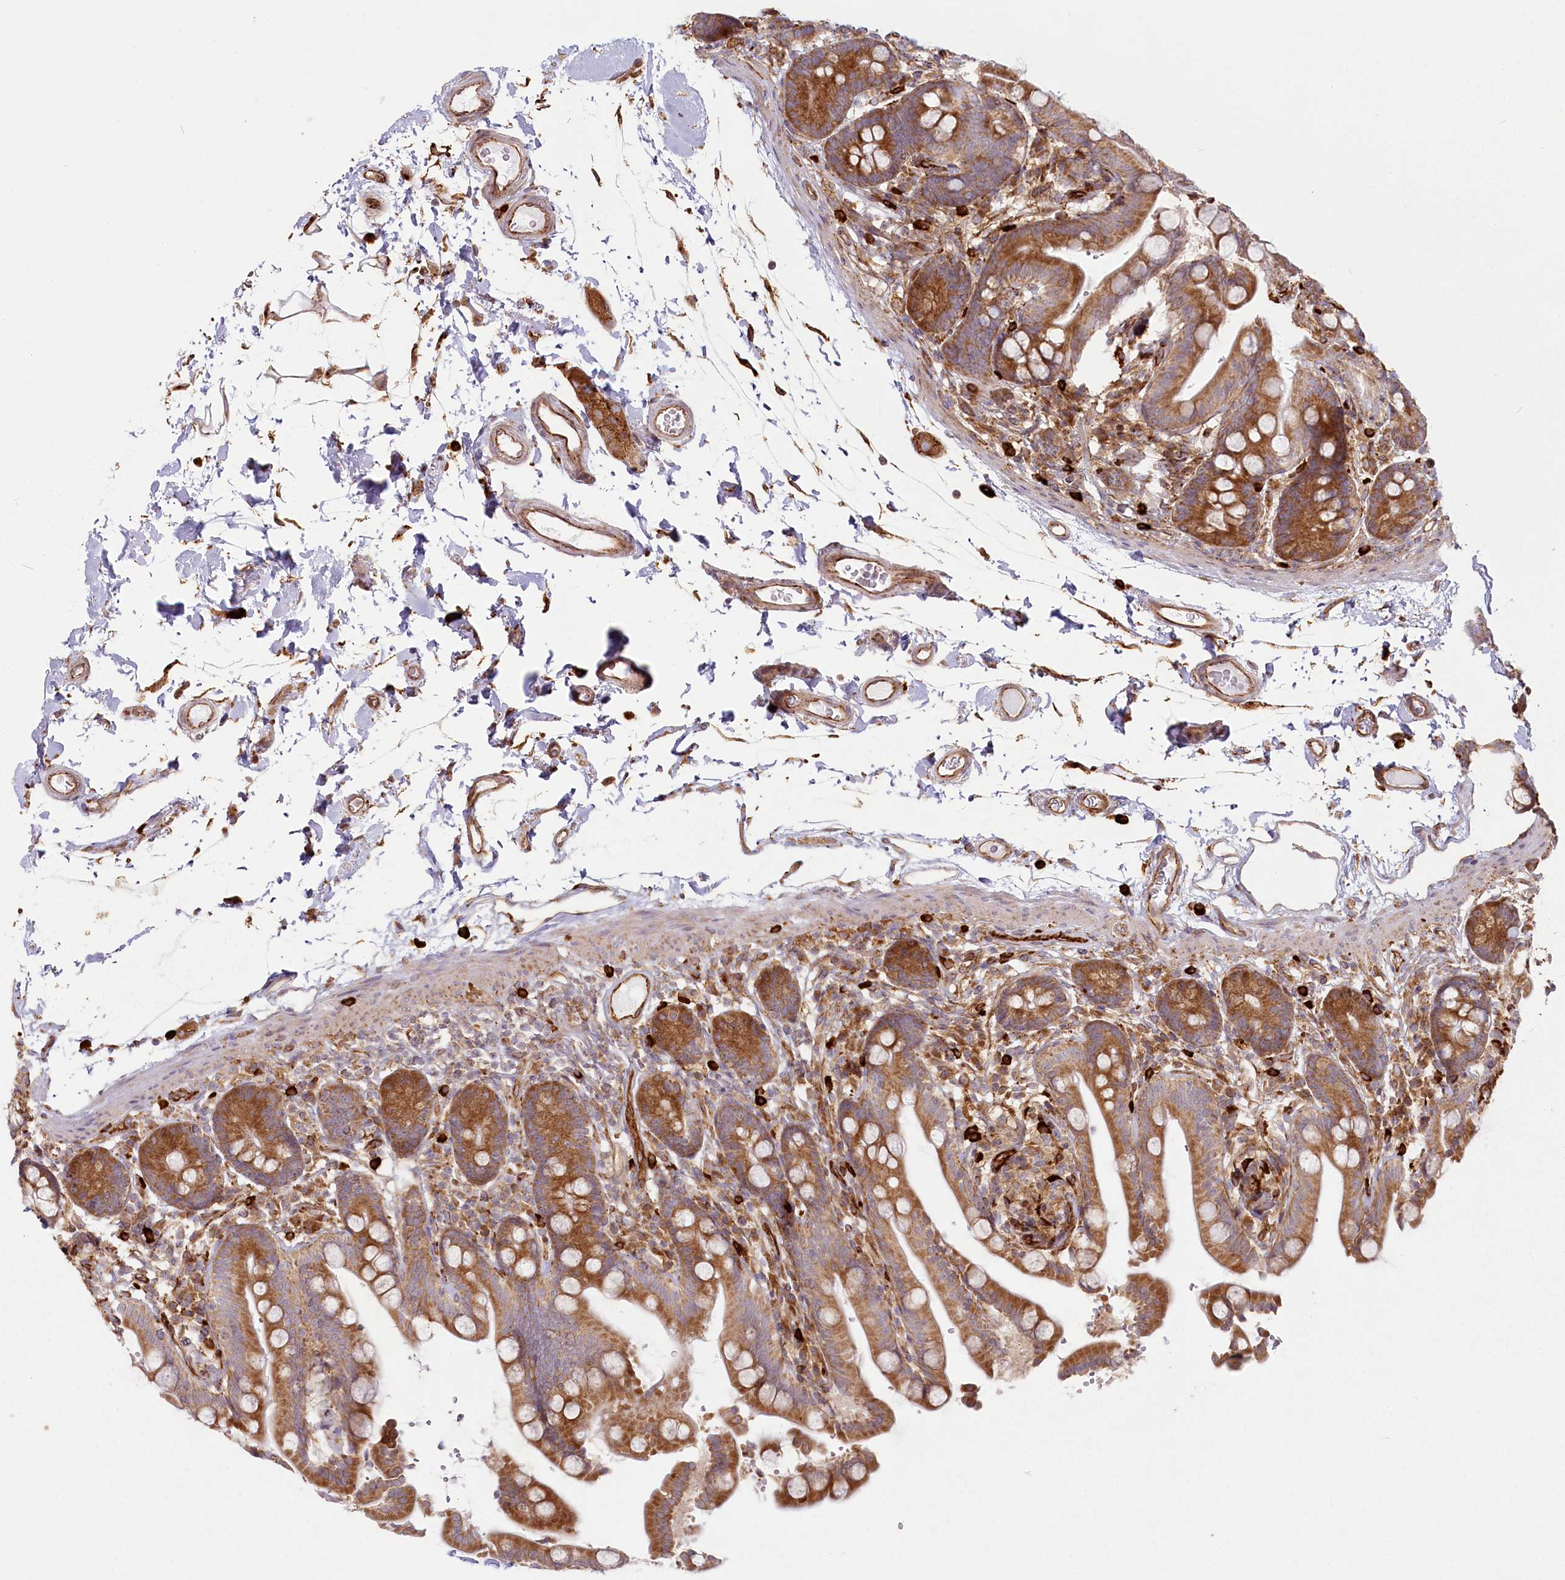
{"staining": {"intensity": "moderate", "quantity": ">75%", "location": "cytoplasmic/membranous"}, "tissue": "colon", "cell_type": "Endothelial cells", "image_type": "normal", "snomed": [{"axis": "morphology", "description": "Normal tissue, NOS"}, {"axis": "topography", "description": "Smooth muscle"}, {"axis": "topography", "description": "Colon"}], "caption": "This photomicrograph shows unremarkable colon stained with immunohistochemistry to label a protein in brown. The cytoplasmic/membranous of endothelial cells show moderate positivity for the protein. Nuclei are counter-stained blue.", "gene": "HARS2", "patient": {"sex": "male", "age": 73}}